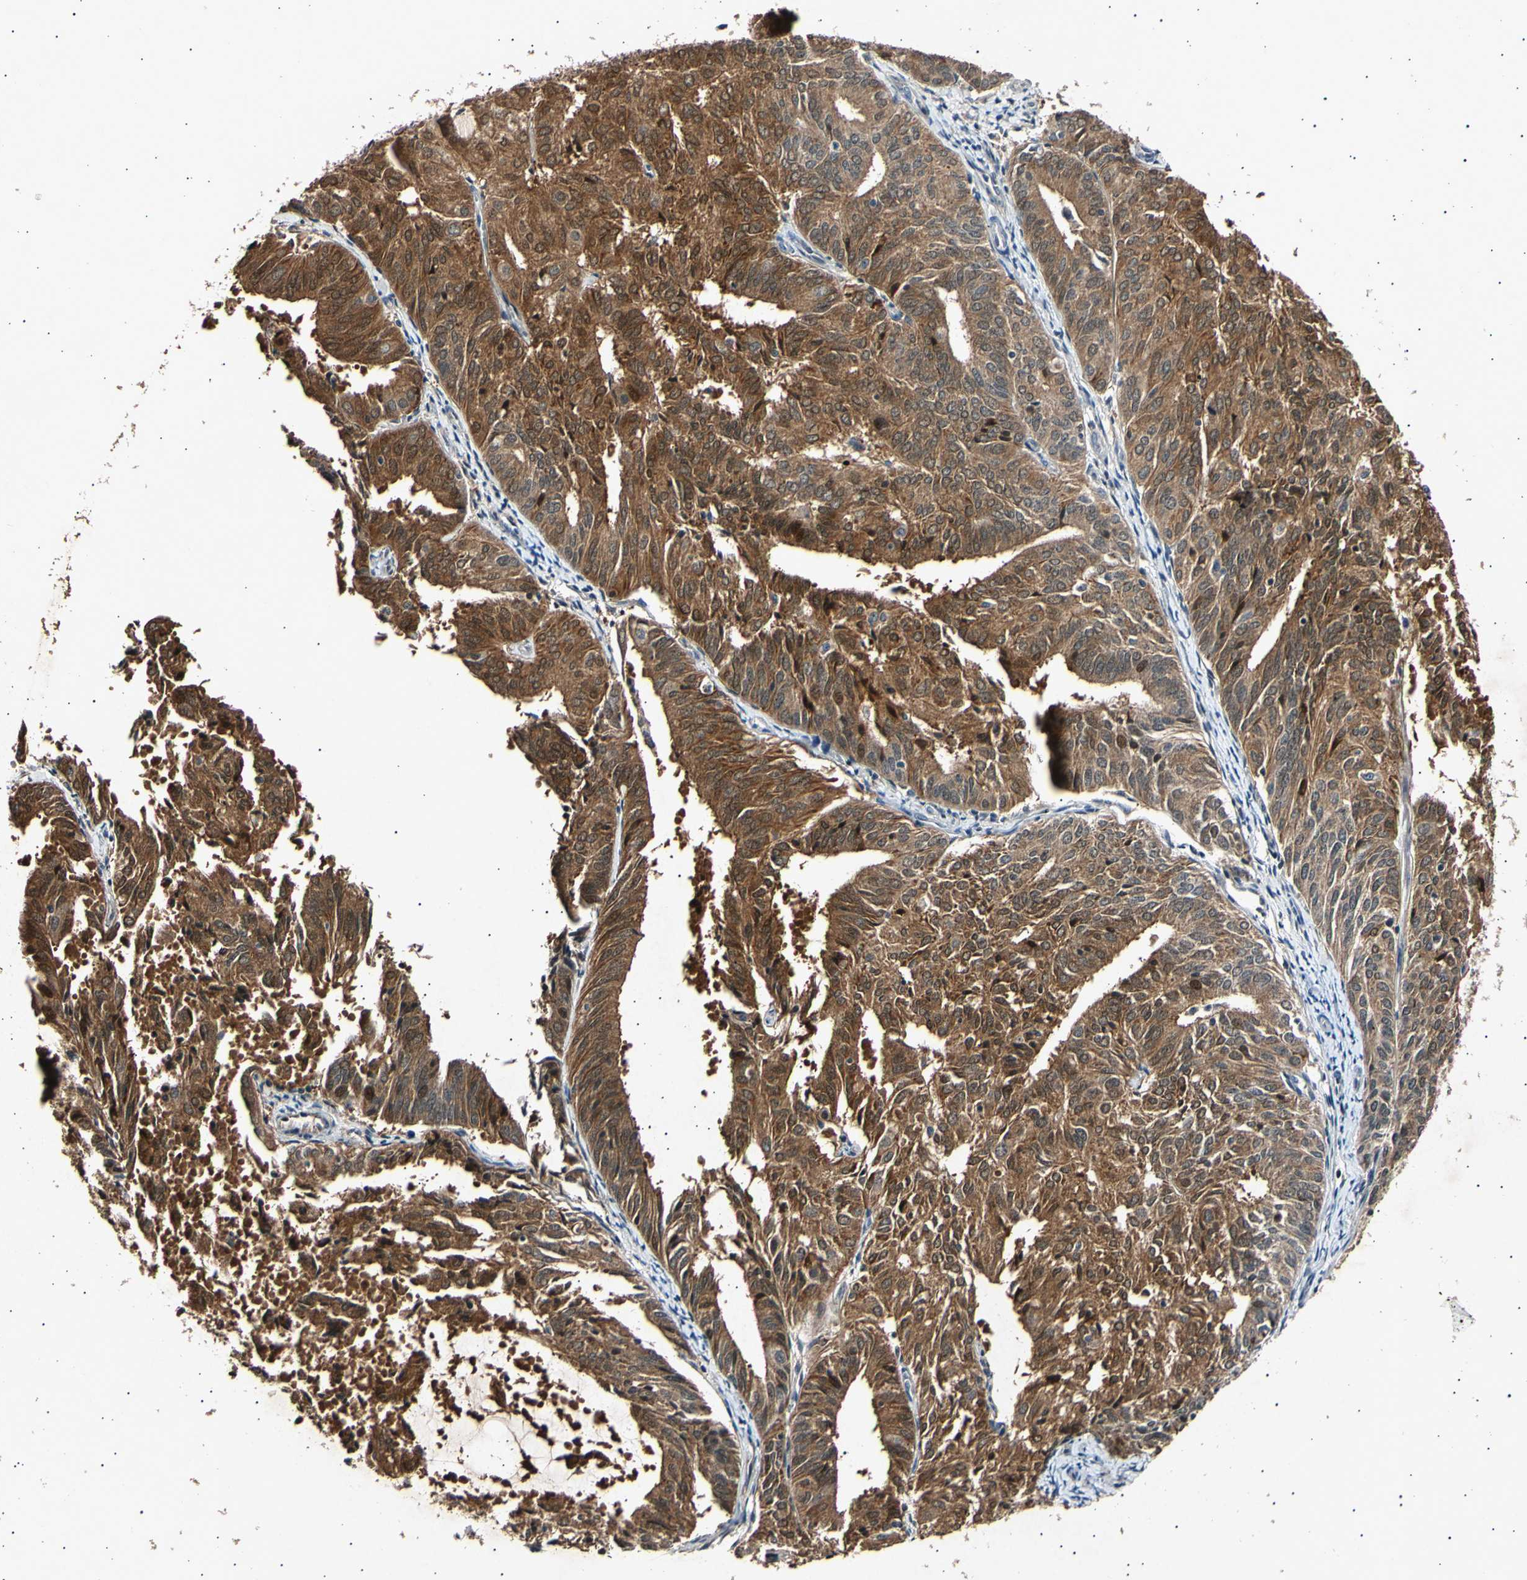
{"staining": {"intensity": "moderate", "quantity": ">75%", "location": "cytoplasmic/membranous"}, "tissue": "endometrial cancer", "cell_type": "Tumor cells", "image_type": "cancer", "snomed": [{"axis": "morphology", "description": "Adenocarcinoma, NOS"}, {"axis": "topography", "description": "Uterus"}], "caption": "The micrograph demonstrates staining of endometrial cancer (adenocarcinoma), revealing moderate cytoplasmic/membranous protein expression (brown color) within tumor cells. (Brightfield microscopy of DAB IHC at high magnification).", "gene": "ADCY3", "patient": {"sex": "female", "age": 60}}